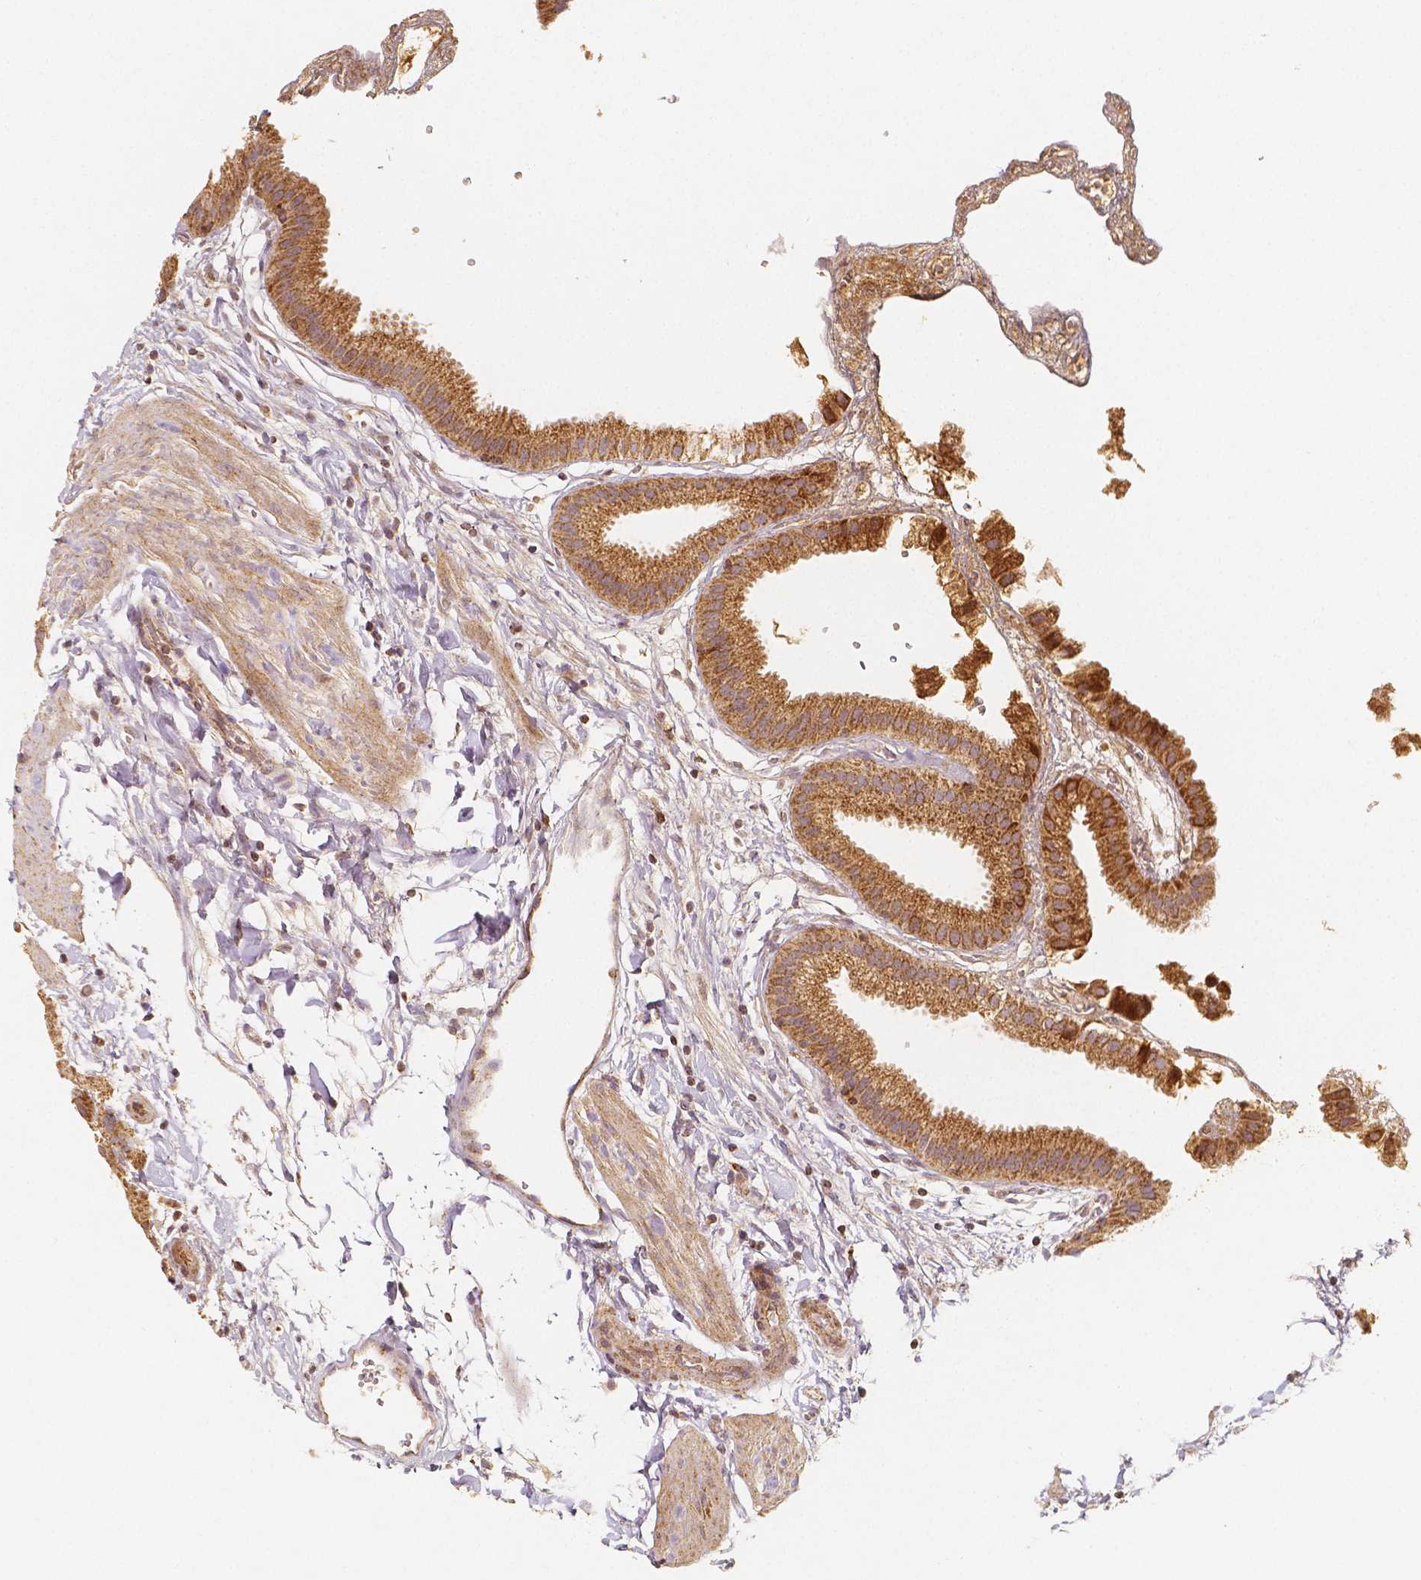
{"staining": {"intensity": "moderate", "quantity": ">75%", "location": "cytoplasmic/membranous"}, "tissue": "gallbladder", "cell_type": "Glandular cells", "image_type": "normal", "snomed": [{"axis": "morphology", "description": "Normal tissue, NOS"}, {"axis": "topography", "description": "Gallbladder"}], "caption": "Moderate cytoplasmic/membranous staining is identified in about >75% of glandular cells in unremarkable gallbladder. (Stains: DAB in brown, nuclei in blue, Microscopy: brightfield microscopy at high magnification).", "gene": "PGAM5", "patient": {"sex": "female", "age": 63}}